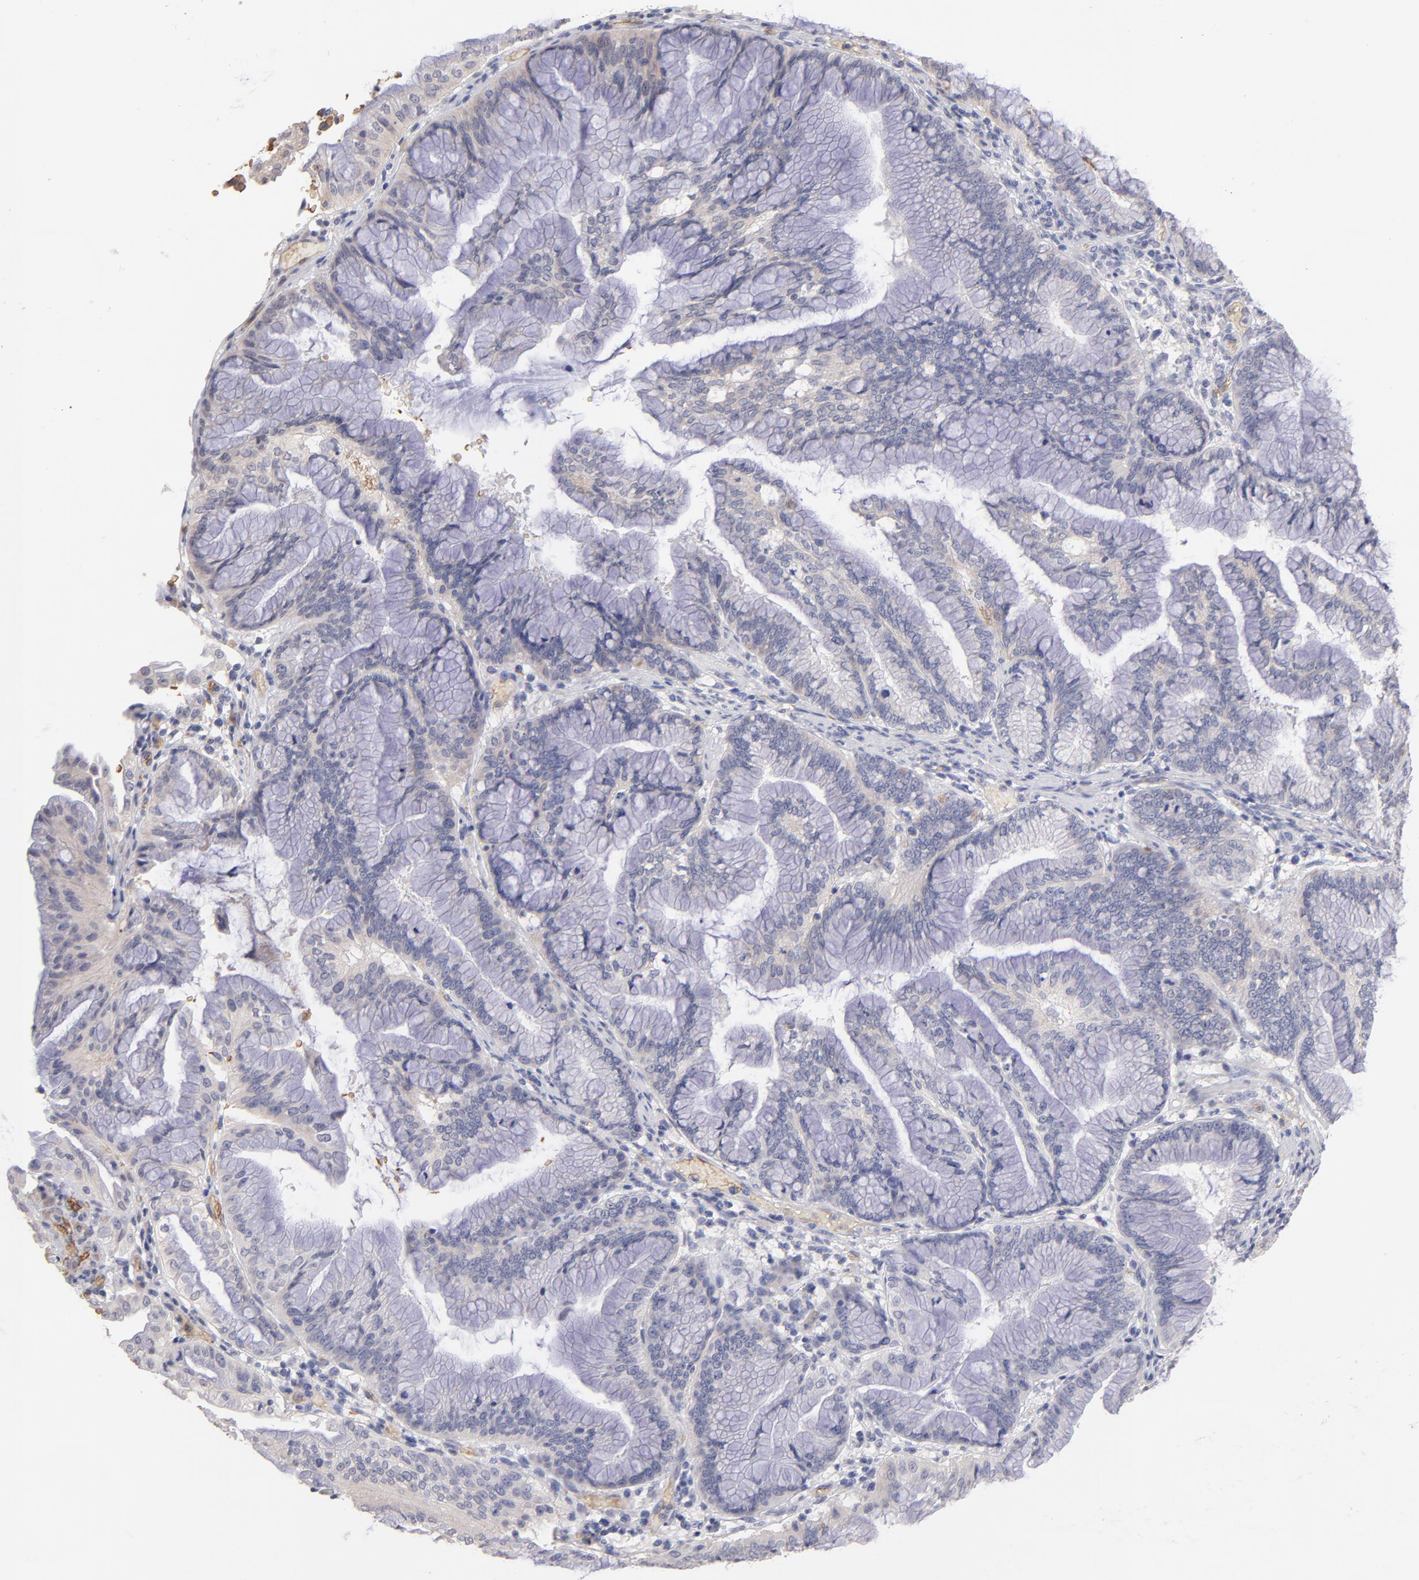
{"staining": {"intensity": "negative", "quantity": "none", "location": "none"}, "tissue": "pancreatic cancer", "cell_type": "Tumor cells", "image_type": "cancer", "snomed": [{"axis": "morphology", "description": "Adenocarcinoma, NOS"}, {"axis": "topography", "description": "Pancreas"}], "caption": "There is no significant staining in tumor cells of pancreatic cancer (adenocarcinoma).", "gene": "F13B", "patient": {"sex": "female", "age": 64}}